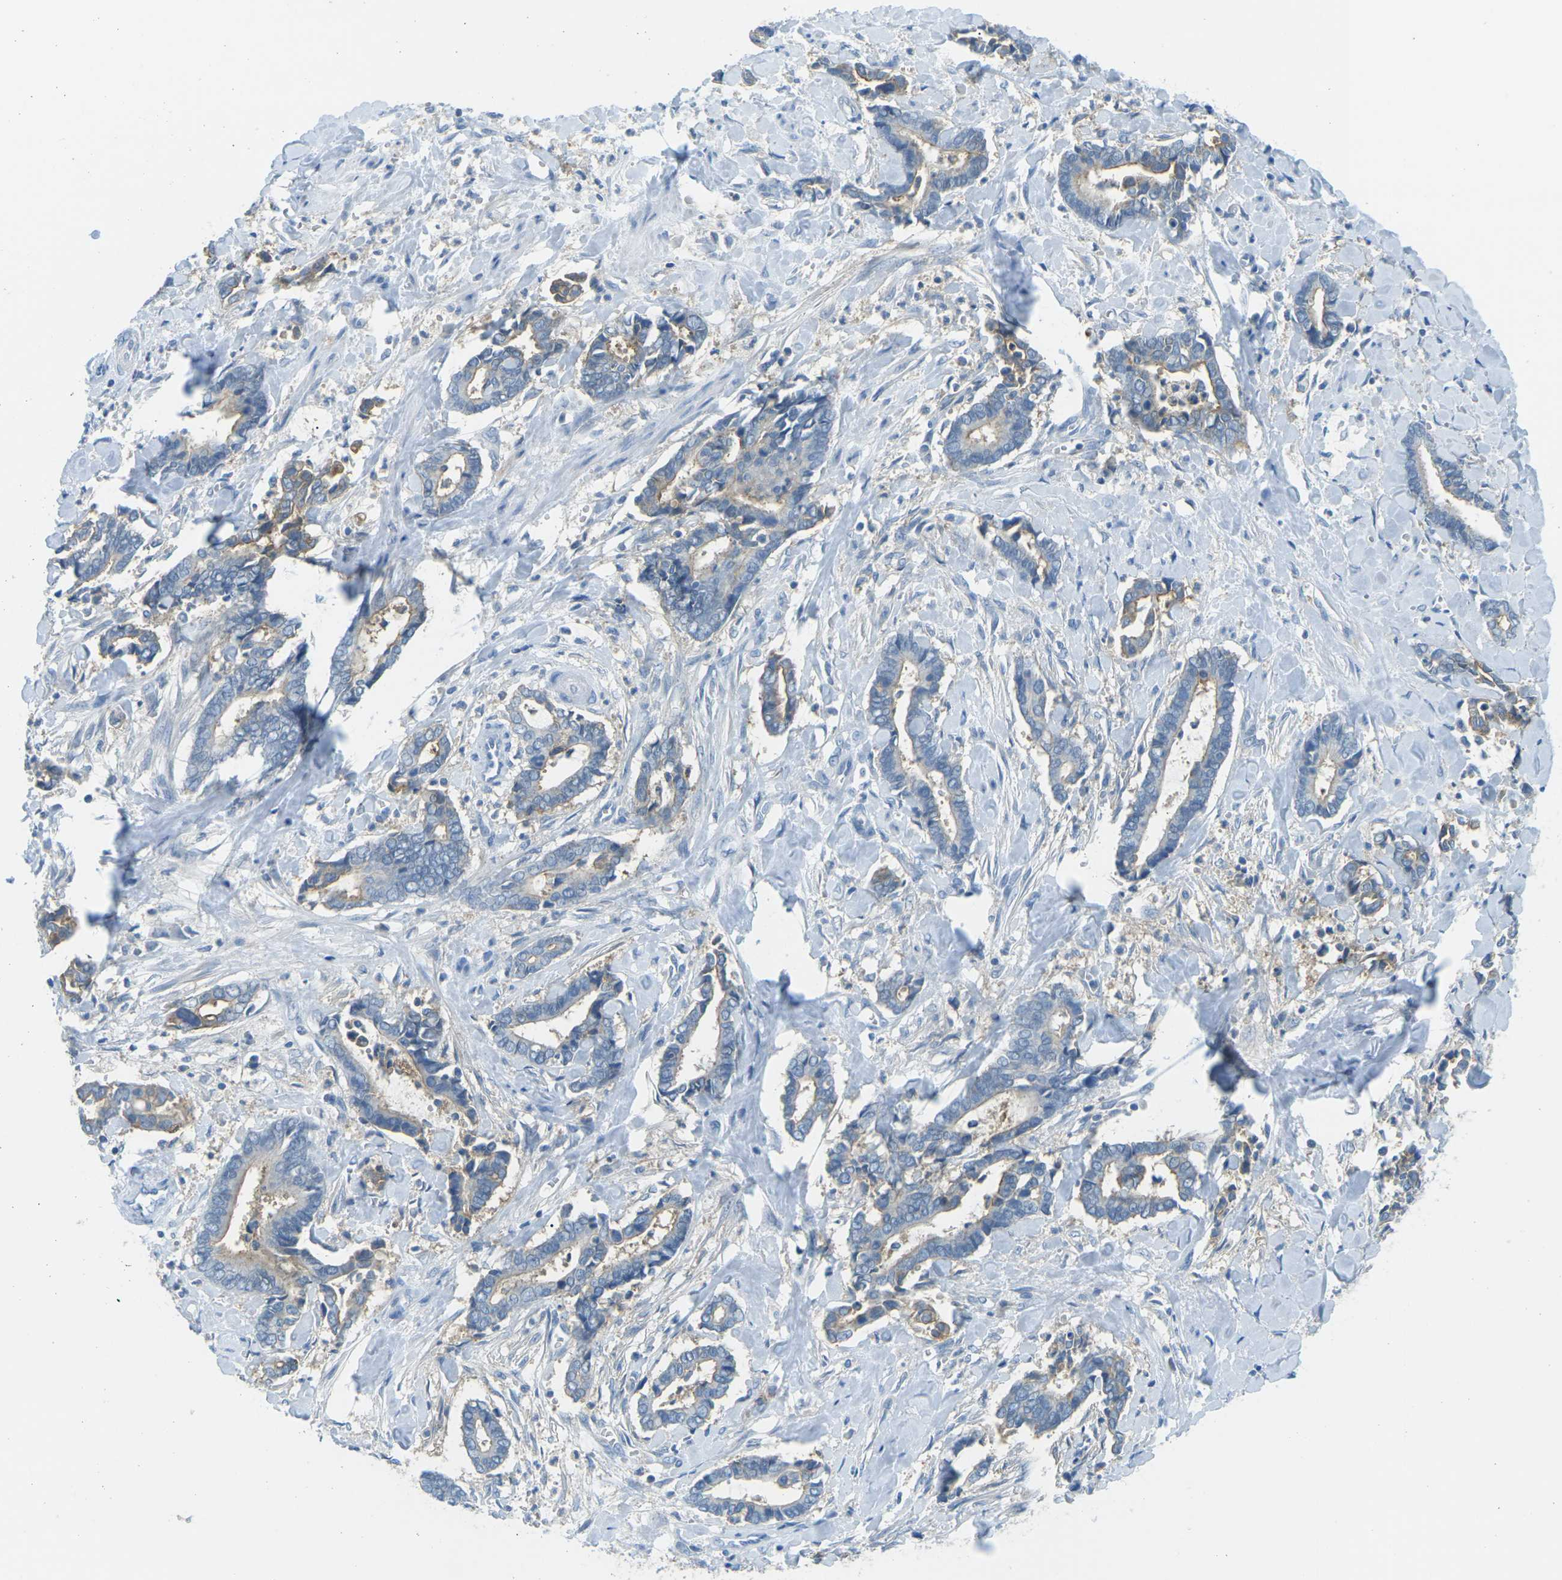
{"staining": {"intensity": "negative", "quantity": "none", "location": "none"}, "tissue": "cervical cancer", "cell_type": "Tumor cells", "image_type": "cancer", "snomed": [{"axis": "morphology", "description": "Adenocarcinoma, NOS"}, {"axis": "topography", "description": "Cervix"}], "caption": "The image demonstrates no staining of tumor cells in adenocarcinoma (cervical).", "gene": "CD47", "patient": {"sex": "female", "age": 44}}